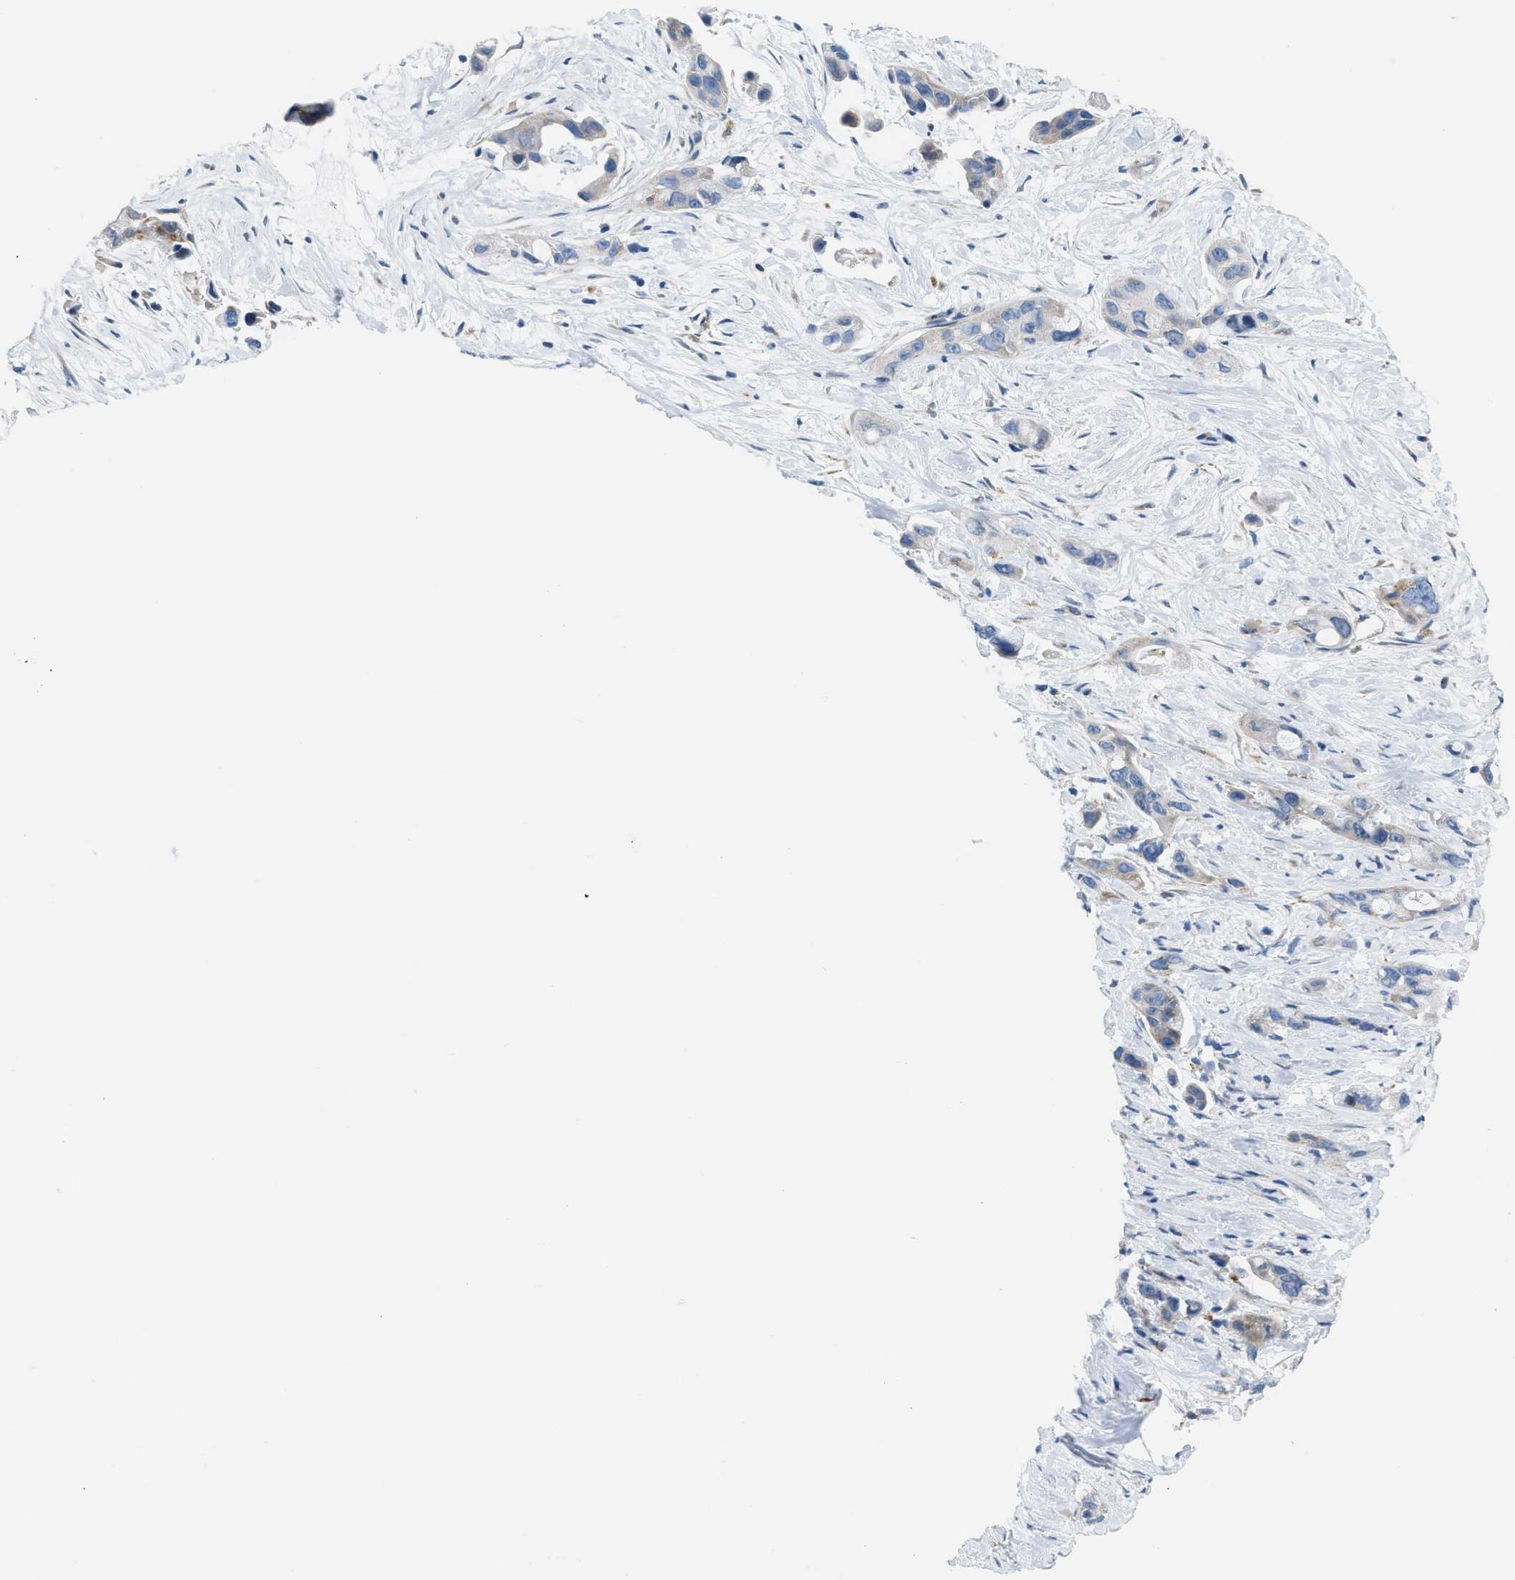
{"staining": {"intensity": "negative", "quantity": "none", "location": "none"}, "tissue": "pancreatic cancer", "cell_type": "Tumor cells", "image_type": "cancer", "snomed": [{"axis": "morphology", "description": "Adenocarcinoma, NOS"}, {"axis": "topography", "description": "Pancreas"}], "caption": "Protein analysis of adenocarcinoma (pancreatic) reveals no significant expression in tumor cells.", "gene": "SLC12A1", "patient": {"sex": "male", "age": 53}}